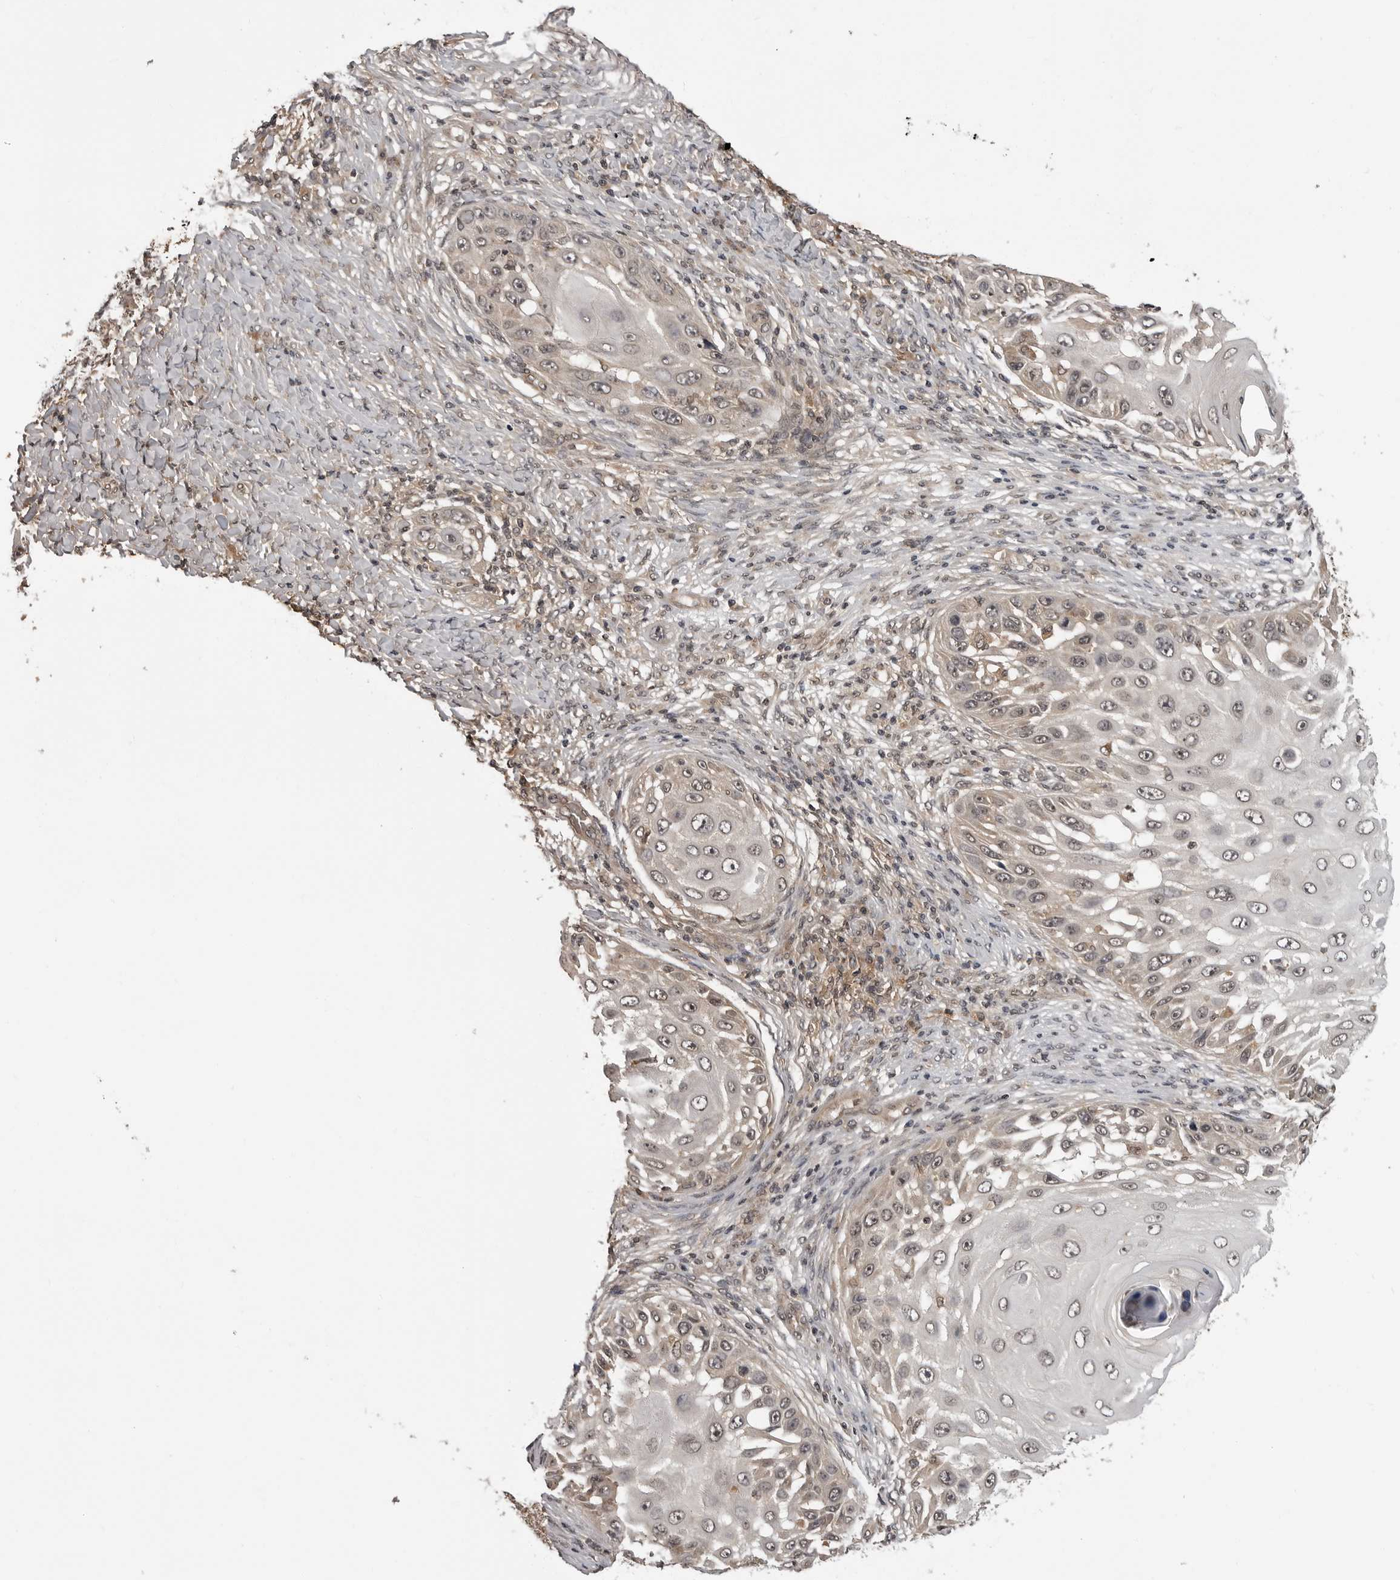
{"staining": {"intensity": "weak", "quantity": "25%-75%", "location": "cytoplasmic/membranous,nuclear"}, "tissue": "skin cancer", "cell_type": "Tumor cells", "image_type": "cancer", "snomed": [{"axis": "morphology", "description": "Squamous cell carcinoma, NOS"}, {"axis": "topography", "description": "Skin"}], "caption": "Skin cancer stained with IHC shows weak cytoplasmic/membranous and nuclear staining in approximately 25%-75% of tumor cells. The staining was performed using DAB (3,3'-diaminobenzidine) to visualize the protein expression in brown, while the nuclei were stained in blue with hematoxylin (Magnification: 20x).", "gene": "IL24", "patient": {"sex": "female", "age": 44}}